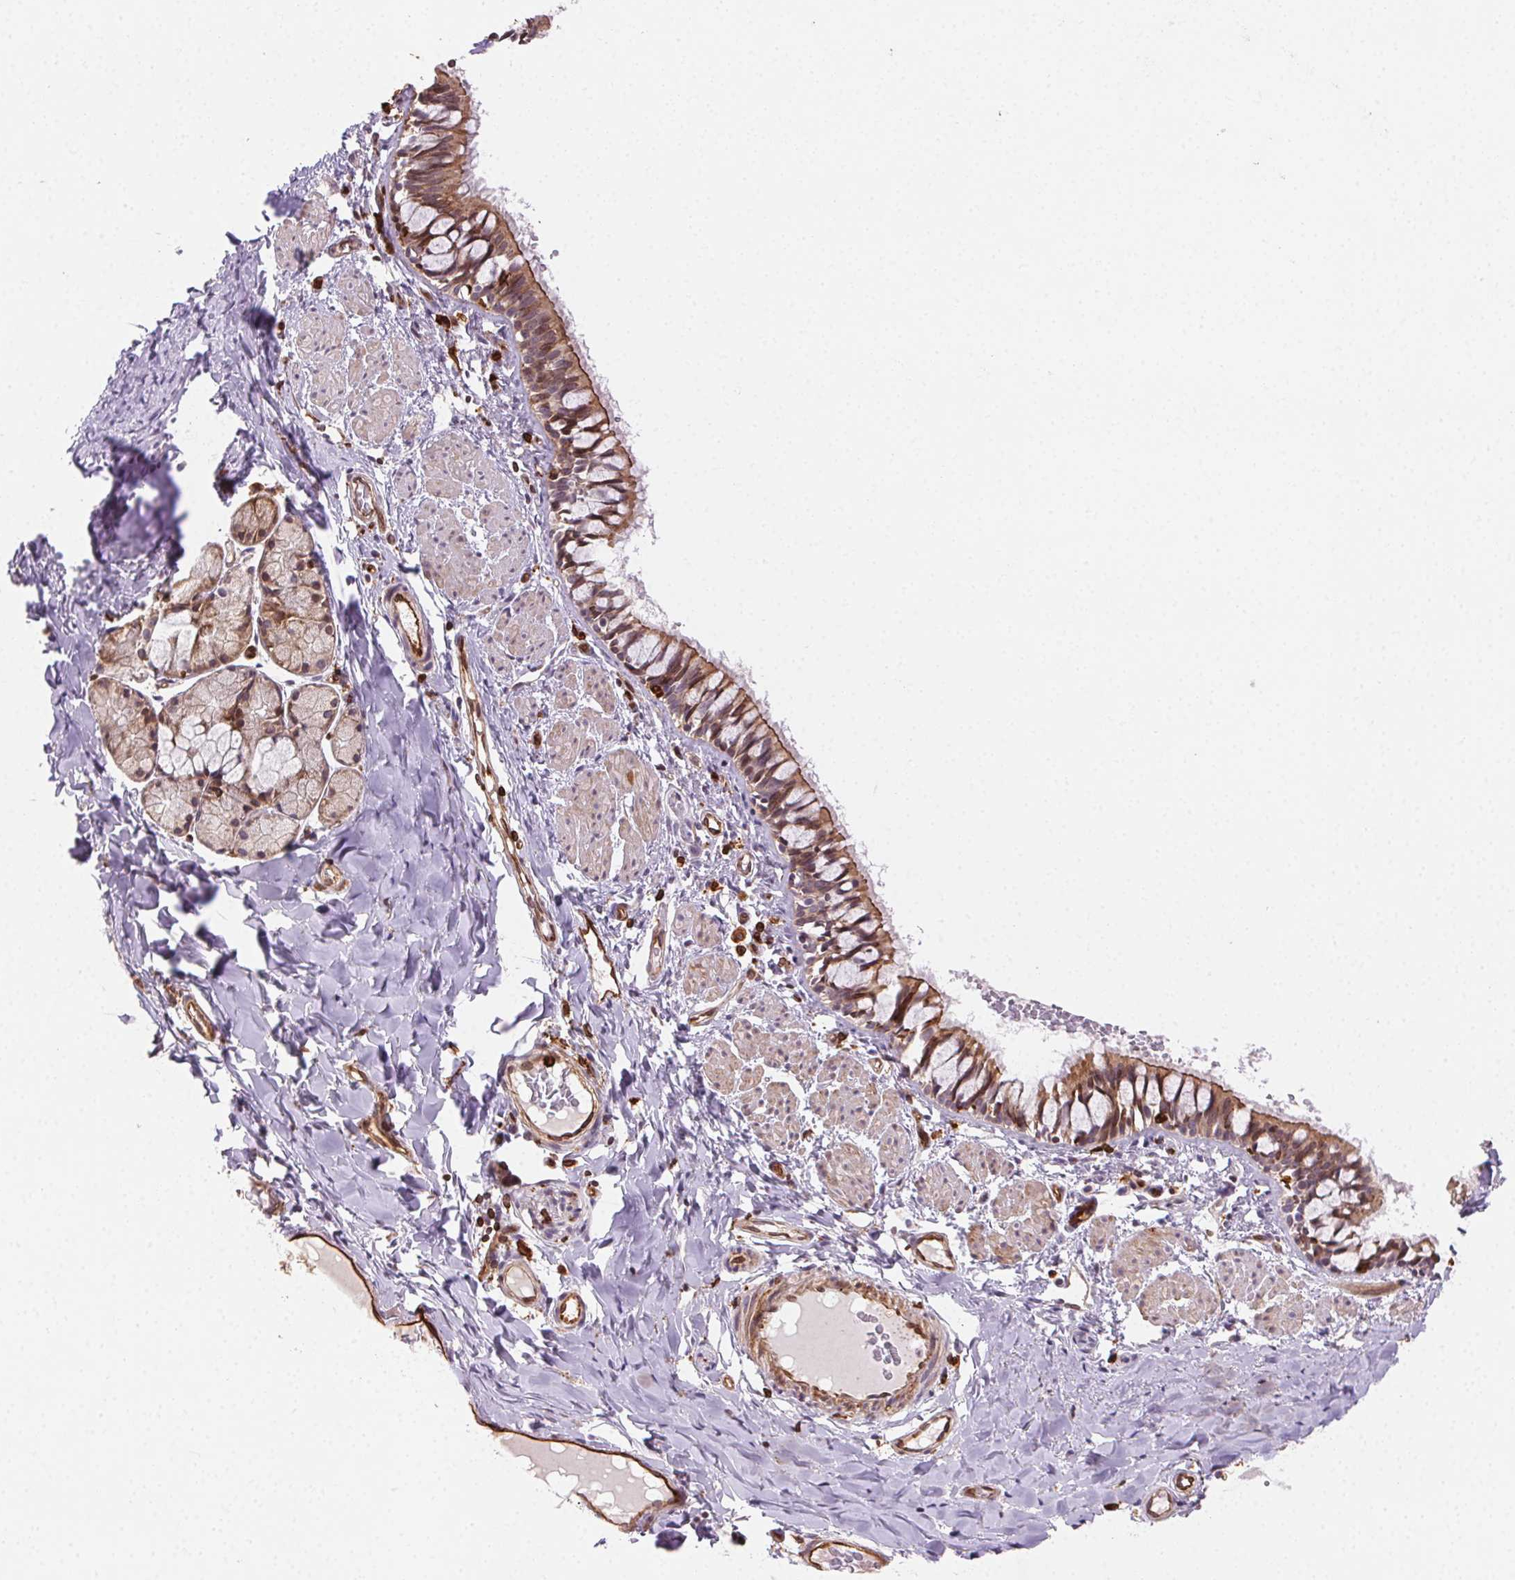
{"staining": {"intensity": "moderate", "quantity": ">75%", "location": "cytoplasmic/membranous"}, "tissue": "bronchus", "cell_type": "Respiratory epithelial cells", "image_type": "normal", "snomed": [{"axis": "morphology", "description": "Normal tissue, NOS"}, {"axis": "topography", "description": "Bronchus"}], "caption": "High-power microscopy captured an immunohistochemistry micrograph of normal bronchus, revealing moderate cytoplasmic/membranous expression in about >75% of respiratory epithelial cells. Immunohistochemistry (ihc) stains the protein of interest in brown and the nuclei are stained blue.", "gene": "RNASET2", "patient": {"sex": "male", "age": 1}}